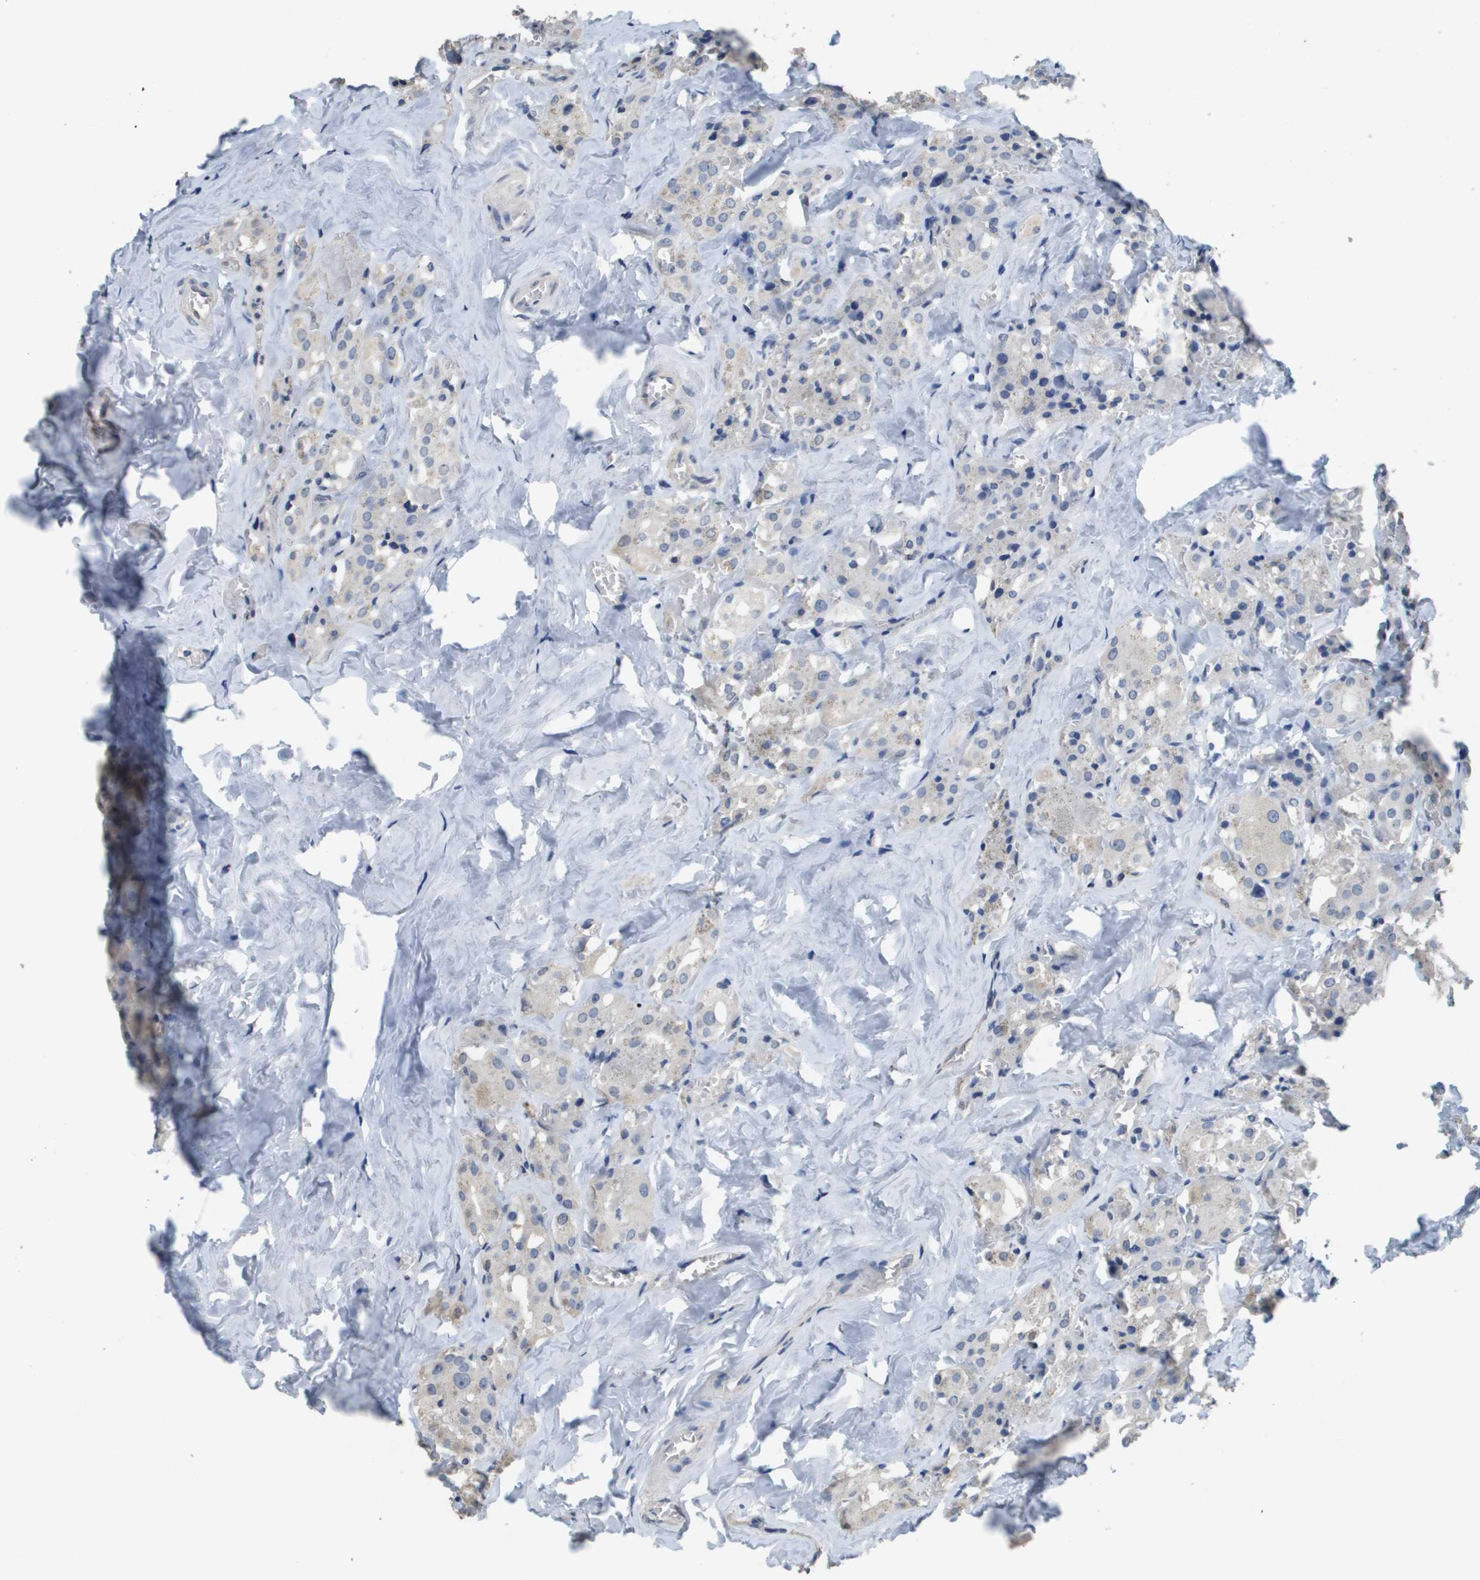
{"staining": {"intensity": "negative", "quantity": "none", "location": "none"}, "tissue": "parathyroid gland", "cell_type": "Glandular cells", "image_type": "normal", "snomed": [{"axis": "morphology", "description": "Normal tissue, NOS"}, {"axis": "morphology", "description": "Atrophy, NOS"}, {"axis": "topography", "description": "Parathyroid gland"}], "caption": "There is no significant expression in glandular cells of parathyroid gland. (Immunohistochemistry (ihc), brightfield microscopy, high magnification).", "gene": "MT3", "patient": {"sex": "female", "age": 54}}